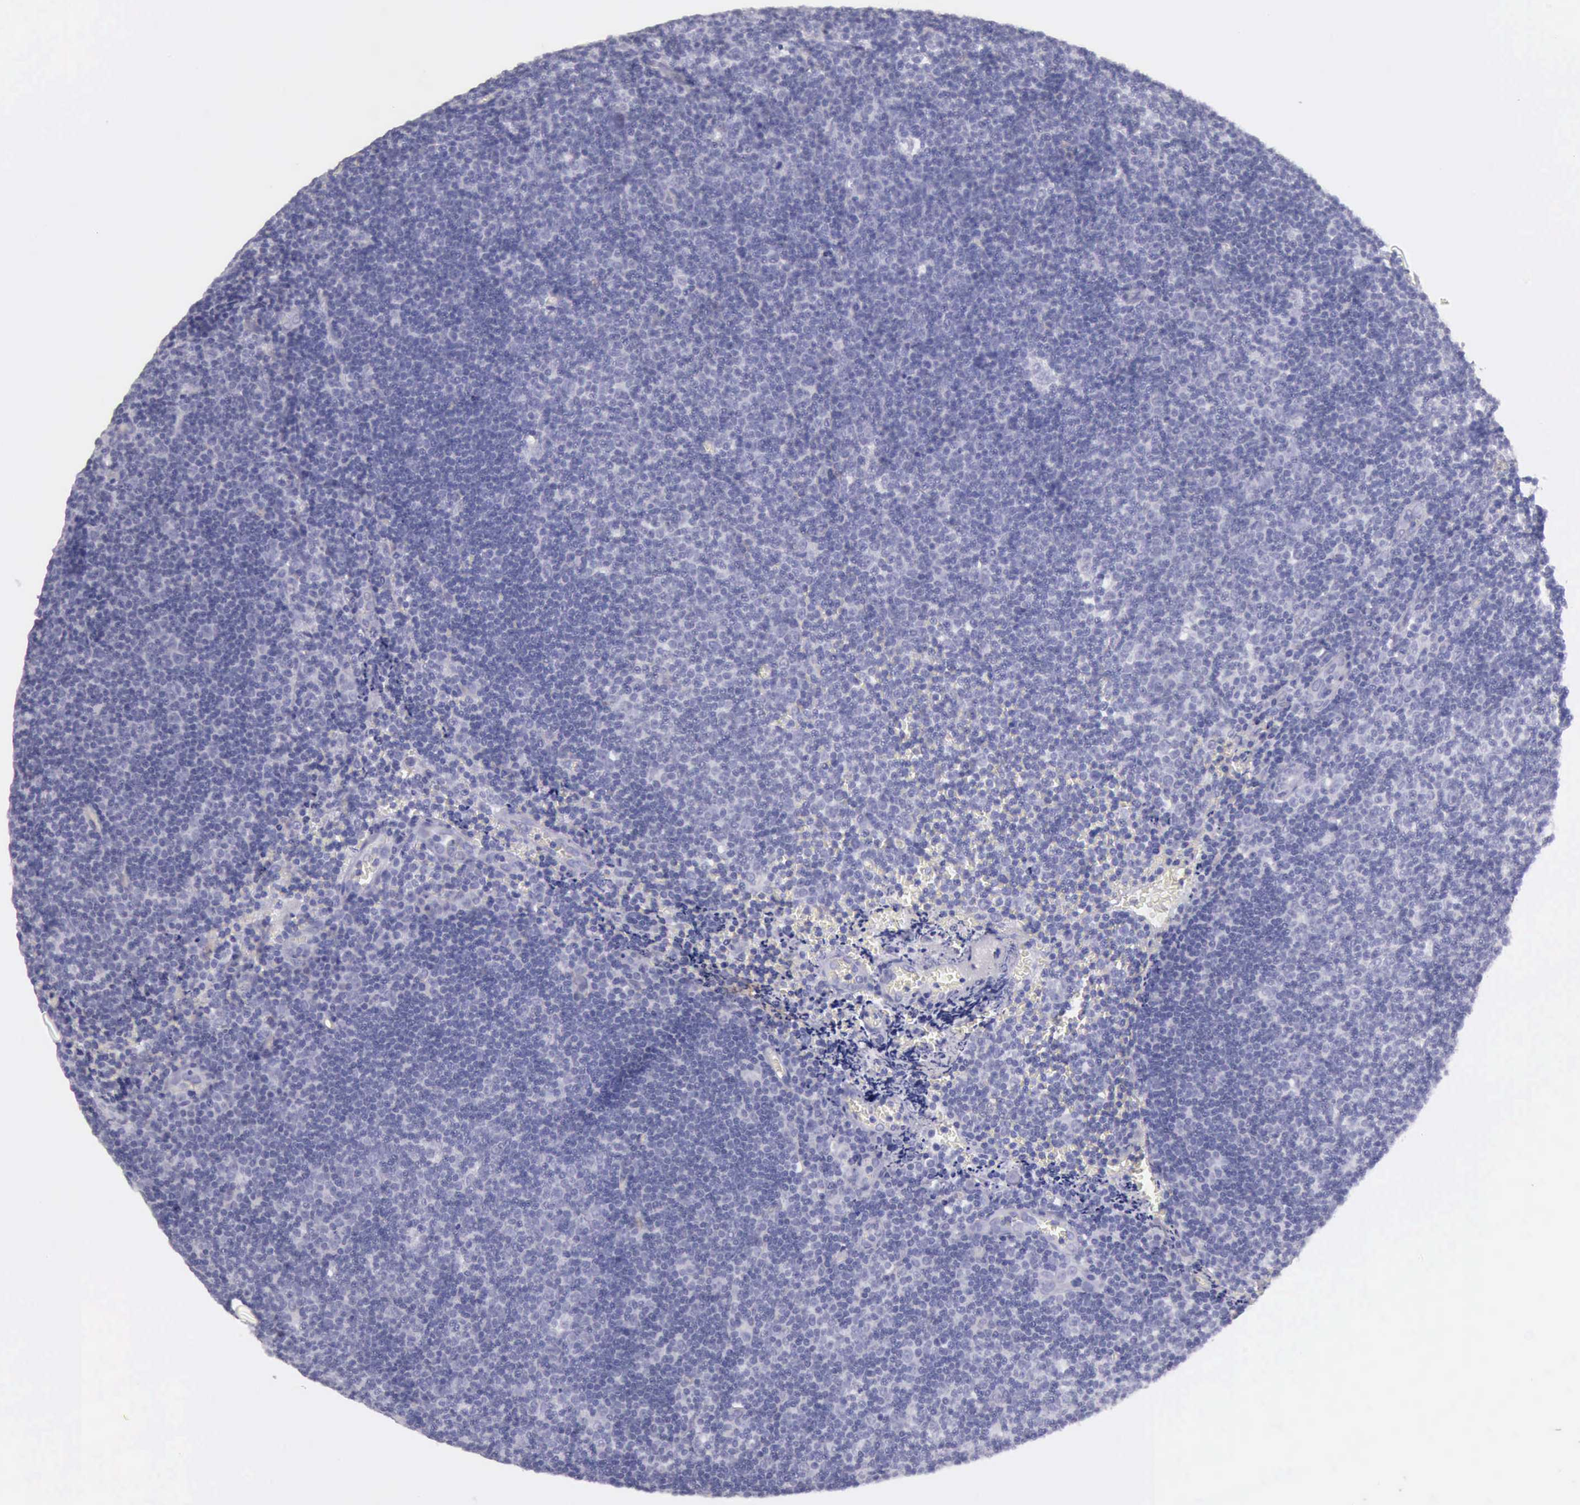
{"staining": {"intensity": "negative", "quantity": "none", "location": "none"}, "tissue": "lymphoma", "cell_type": "Tumor cells", "image_type": "cancer", "snomed": [{"axis": "morphology", "description": "Malignant lymphoma, non-Hodgkin's type, Low grade"}, {"axis": "topography", "description": "Lymph node"}], "caption": "IHC micrograph of lymphoma stained for a protein (brown), which demonstrates no expression in tumor cells.", "gene": "AOC3", "patient": {"sex": "male", "age": 49}}